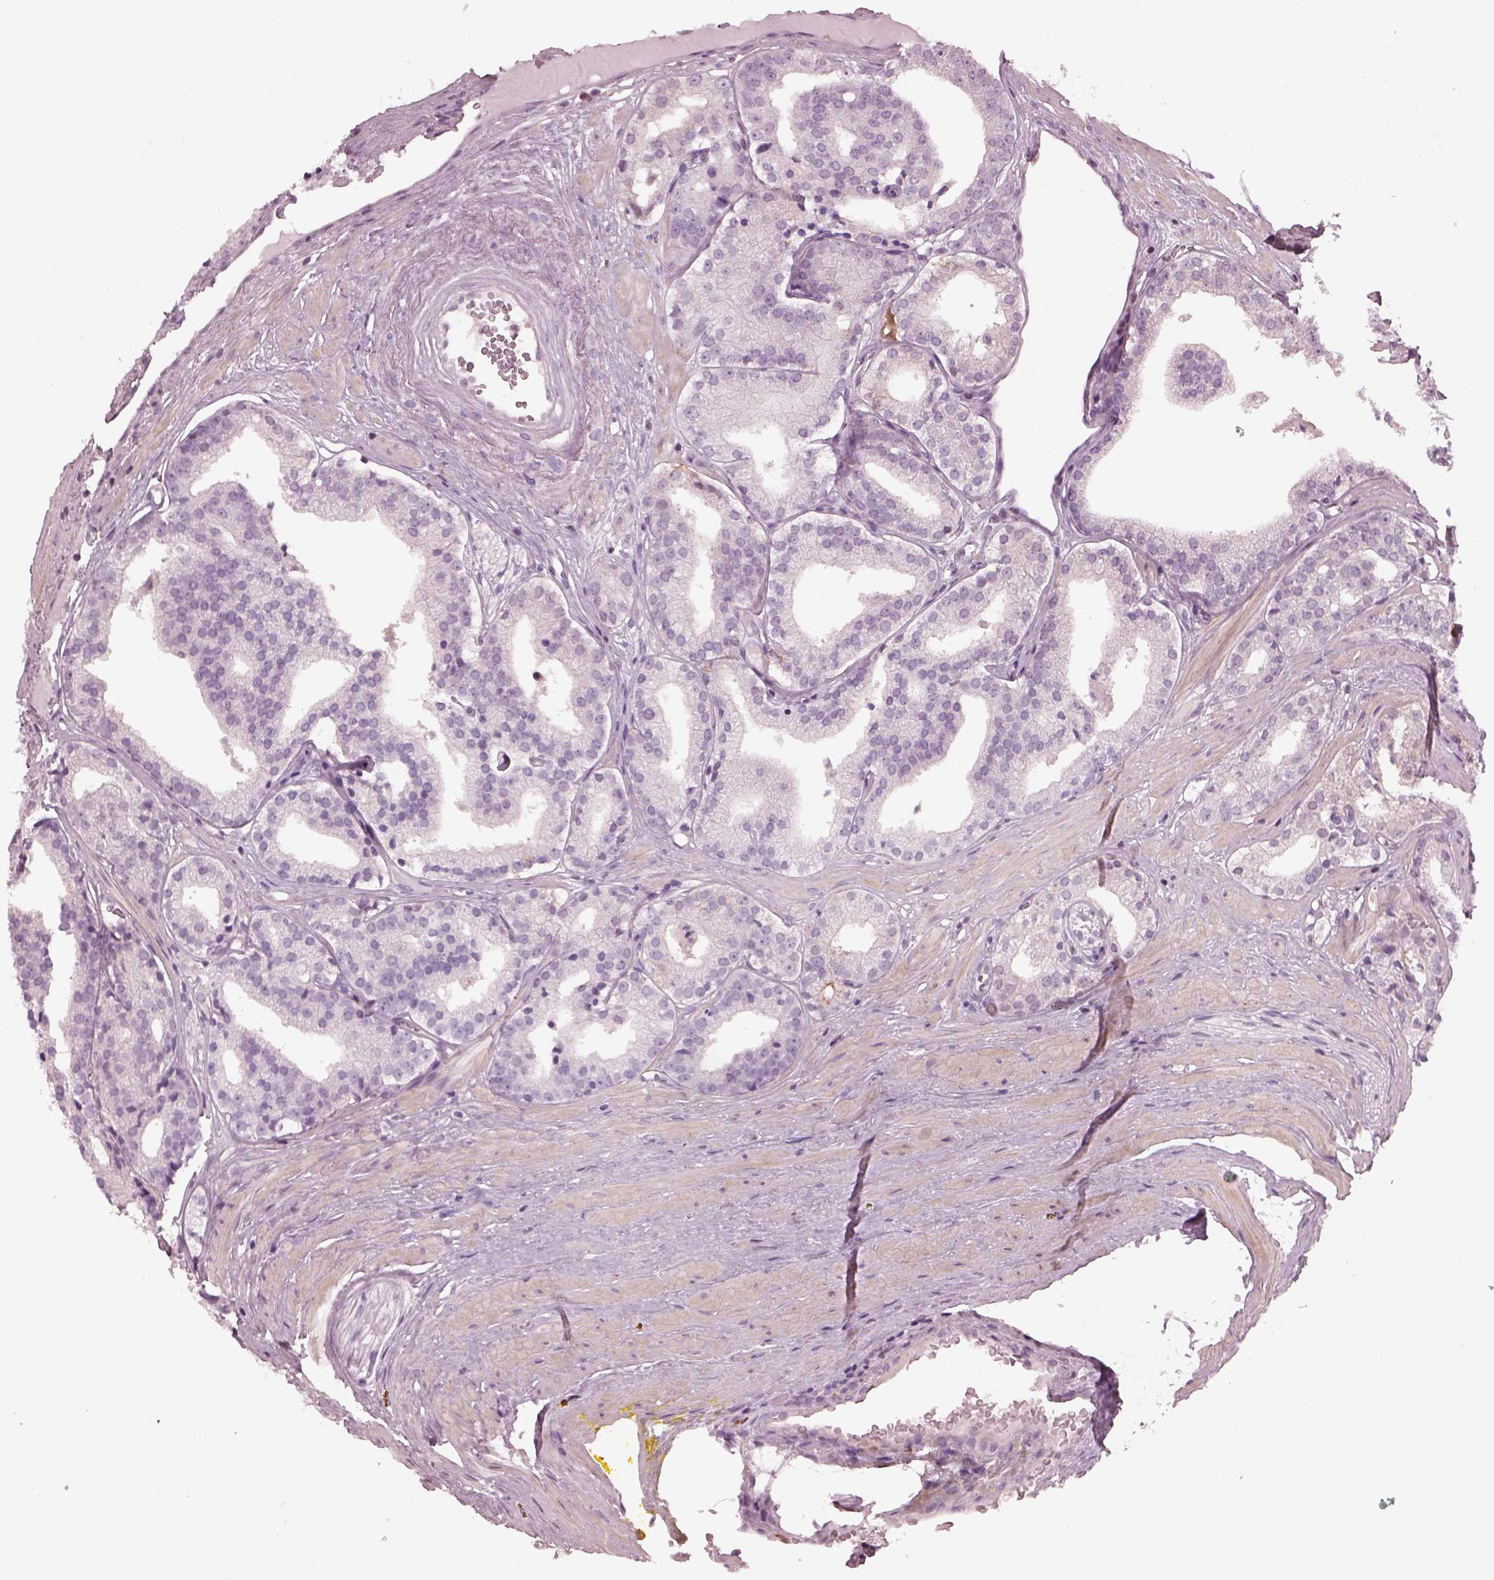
{"staining": {"intensity": "negative", "quantity": "none", "location": "none"}, "tissue": "prostate cancer", "cell_type": "Tumor cells", "image_type": "cancer", "snomed": [{"axis": "morphology", "description": "Adenocarcinoma, Low grade"}, {"axis": "topography", "description": "Prostate"}], "caption": "A histopathology image of prostate cancer stained for a protein exhibits no brown staining in tumor cells.", "gene": "BFSP1", "patient": {"sex": "male", "age": 60}}